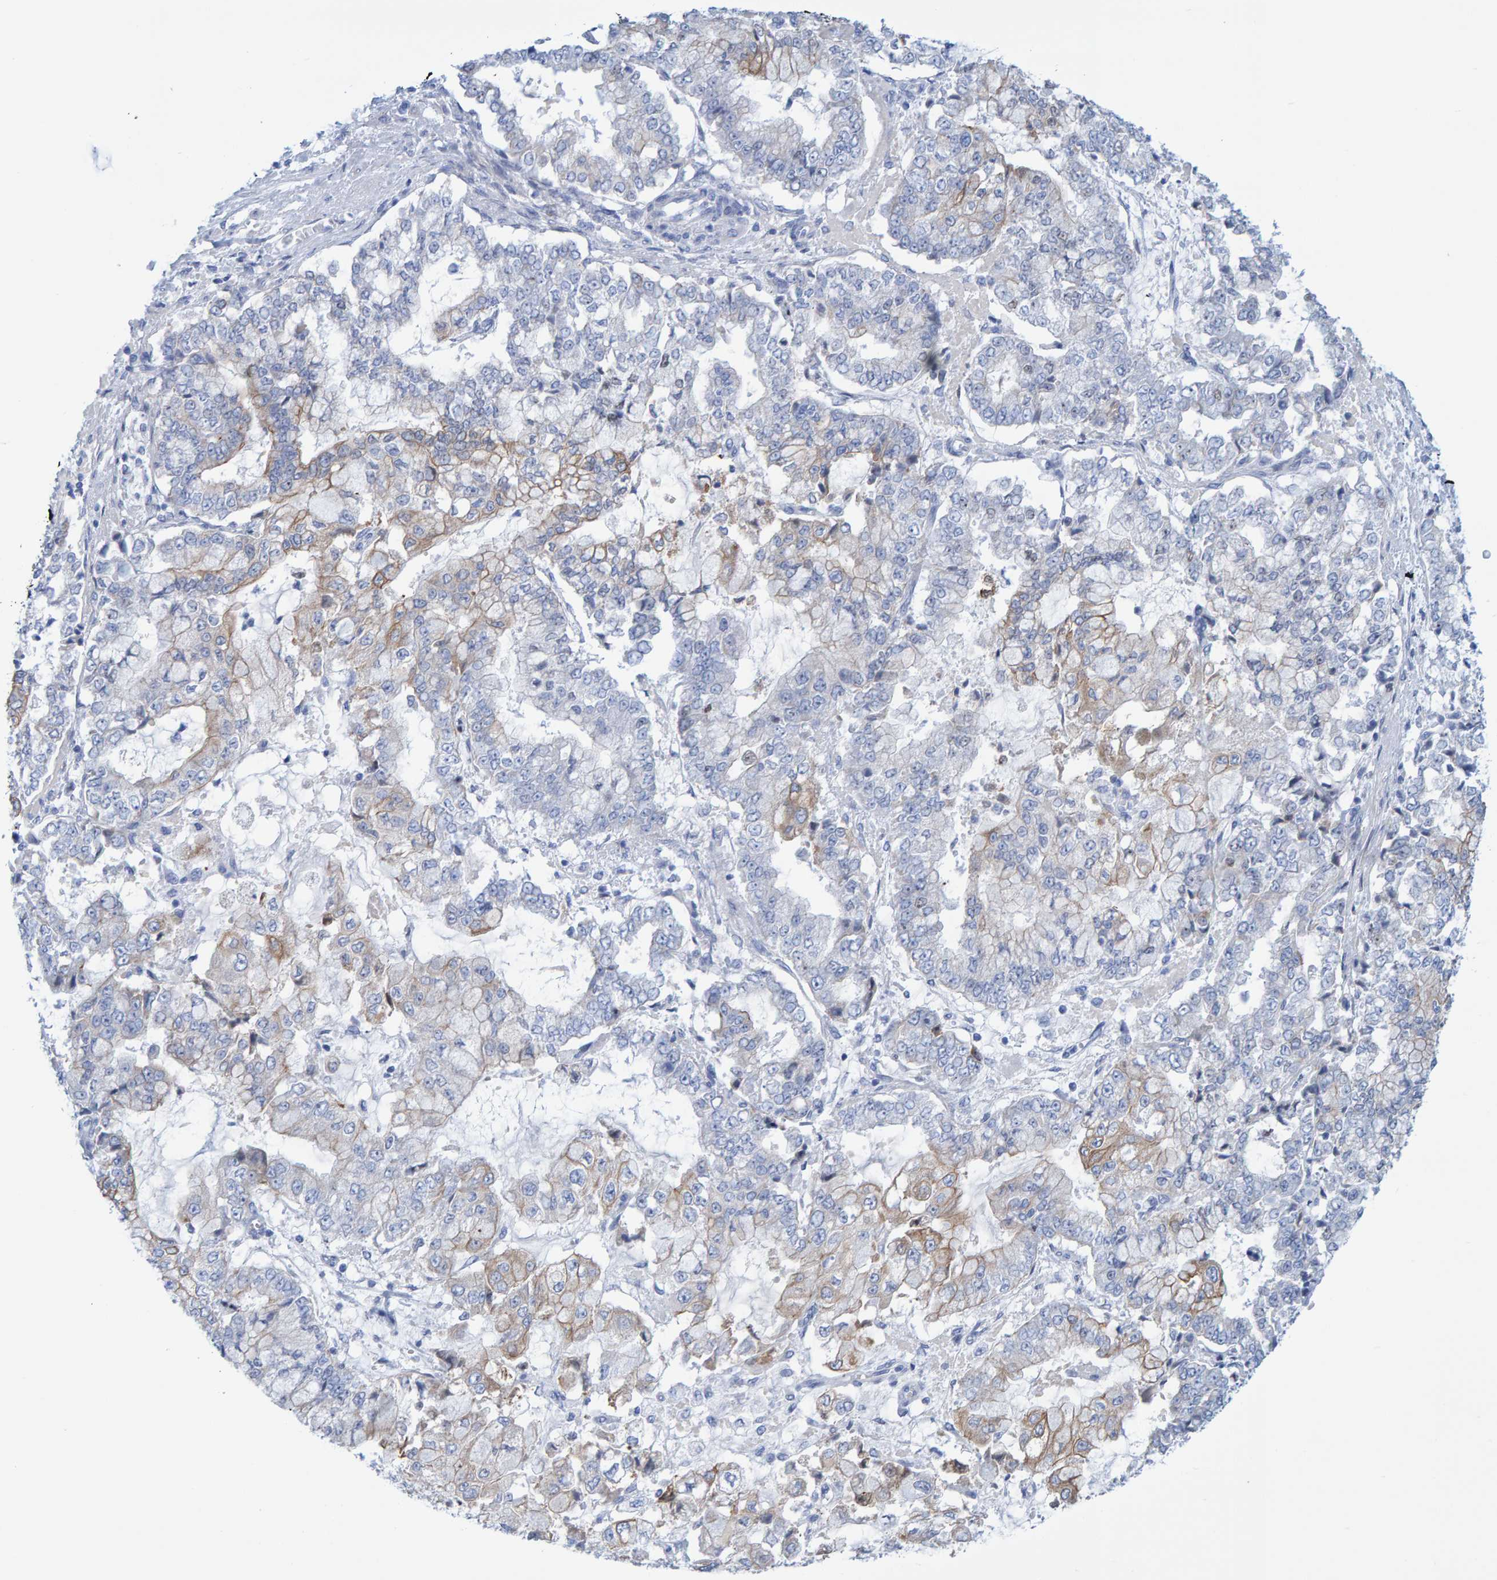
{"staining": {"intensity": "weak", "quantity": "25%-75%", "location": "cytoplasmic/membranous"}, "tissue": "stomach cancer", "cell_type": "Tumor cells", "image_type": "cancer", "snomed": [{"axis": "morphology", "description": "Adenocarcinoma, NOS"}, {"axis": "topography", "description": "Stomach"}], "caption": "Immunohistochemical staining of human adenocarcinoma (stomach) displays low levels of weak cytoplasmic/membranous protein staining in about 25%-75% of tumor cells. (DAB (3,3'-diaminobenzidine) IHC with brightfield microscopy, high magnification).", "gene": "JAKMIP3", "patient": {"sex": "male", "age": 76}}